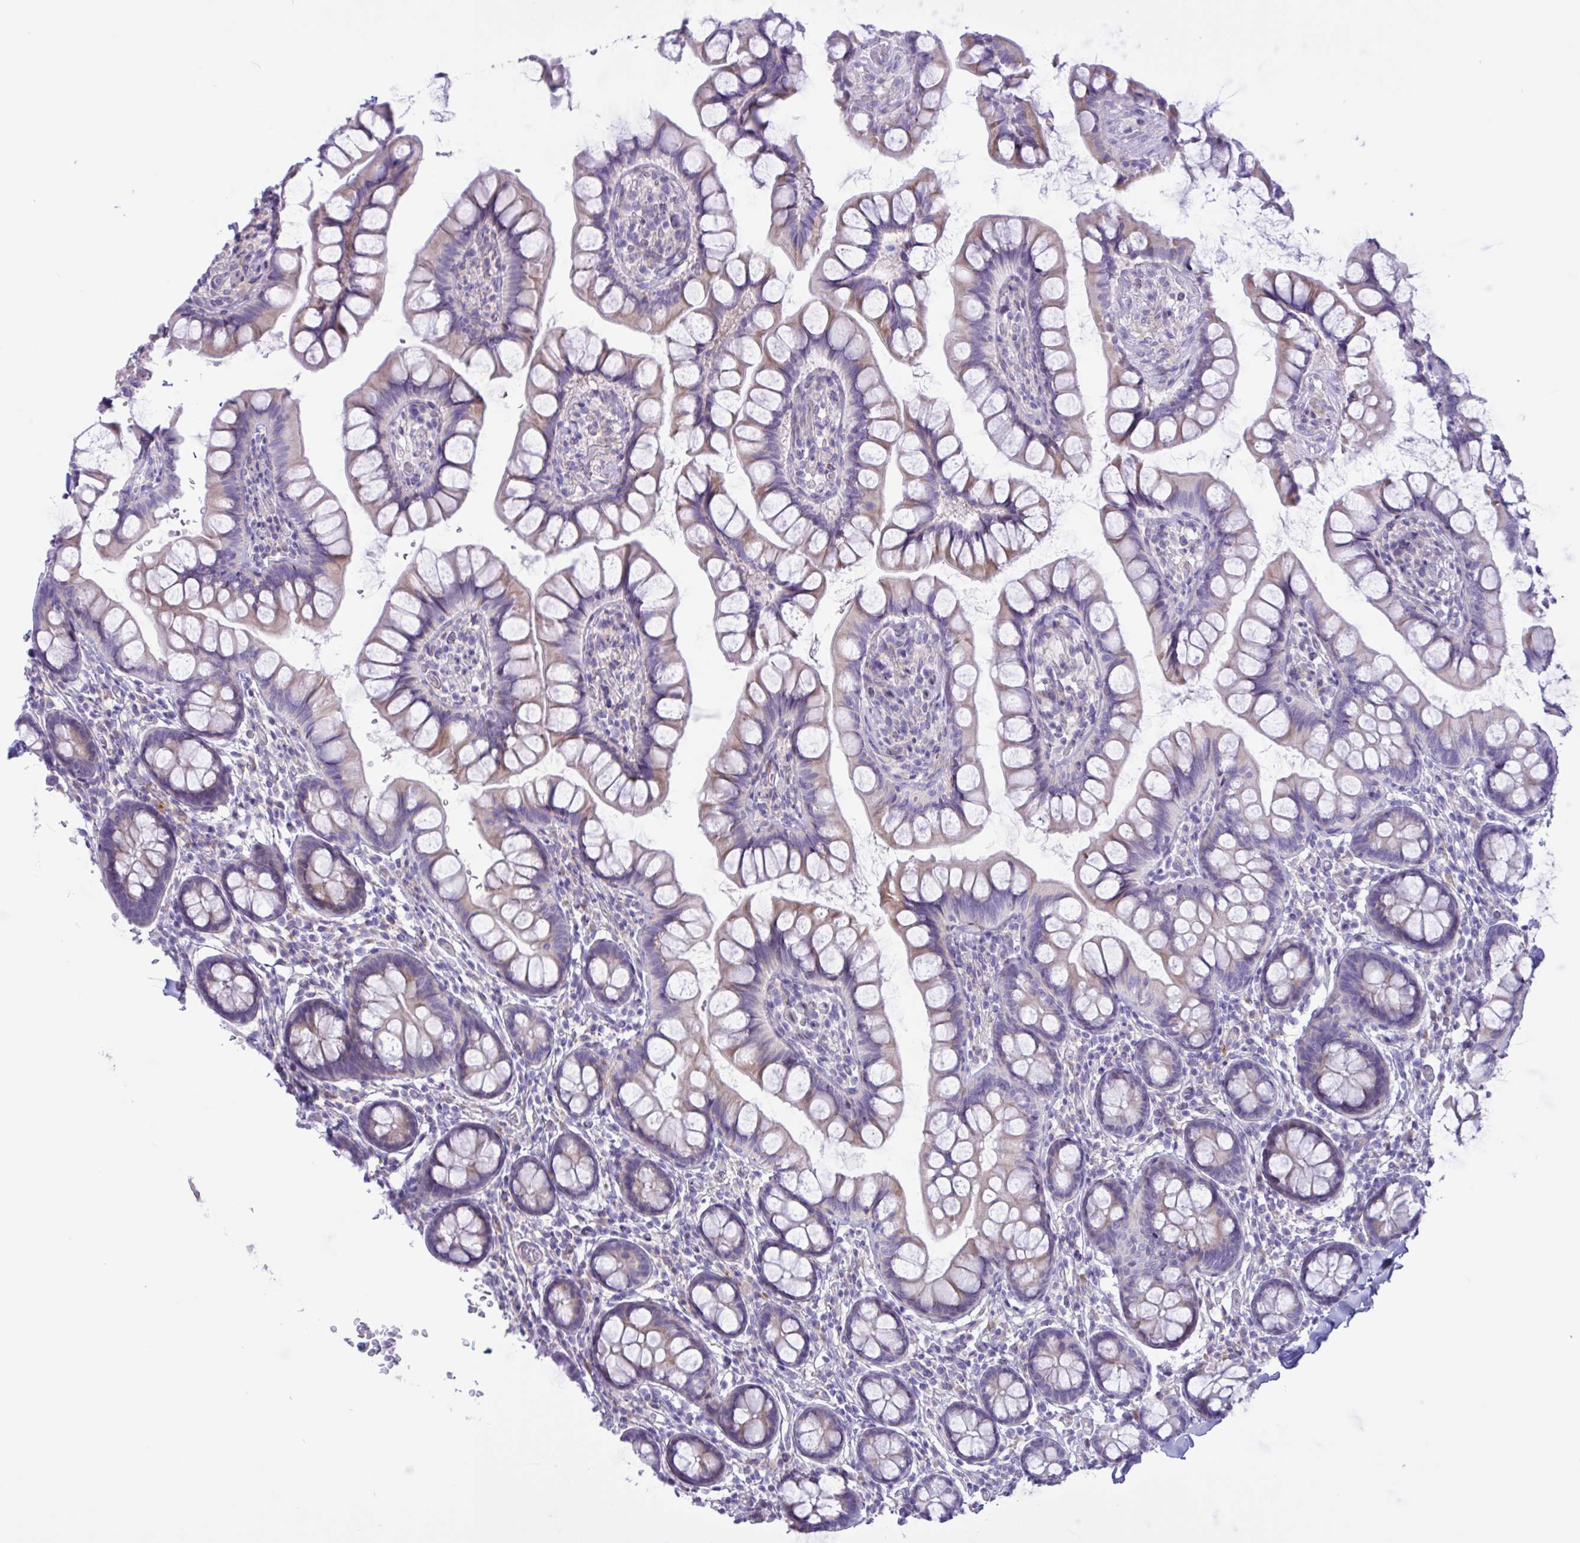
{"staining": {"intensity": "weak", "quantity": "<25%", "location": "cytoplasmic/membranous"}, "tissue": "small intestine", "cell_type": "Glandular cells", "image_type": "normal", "snomed": [{"axis": "morphology", "description": "Normal tissue, NOS"}, {"axis": "topography", "description": "Small intestine"}], "caption": "Immunohistochemistry (IHC) micrograph of normal small intestine stained for a protein (brown), which demonstrates no staining in glandular cells.", "gene": "DSC3", "patient": {"sex": "male", "age": 70}}